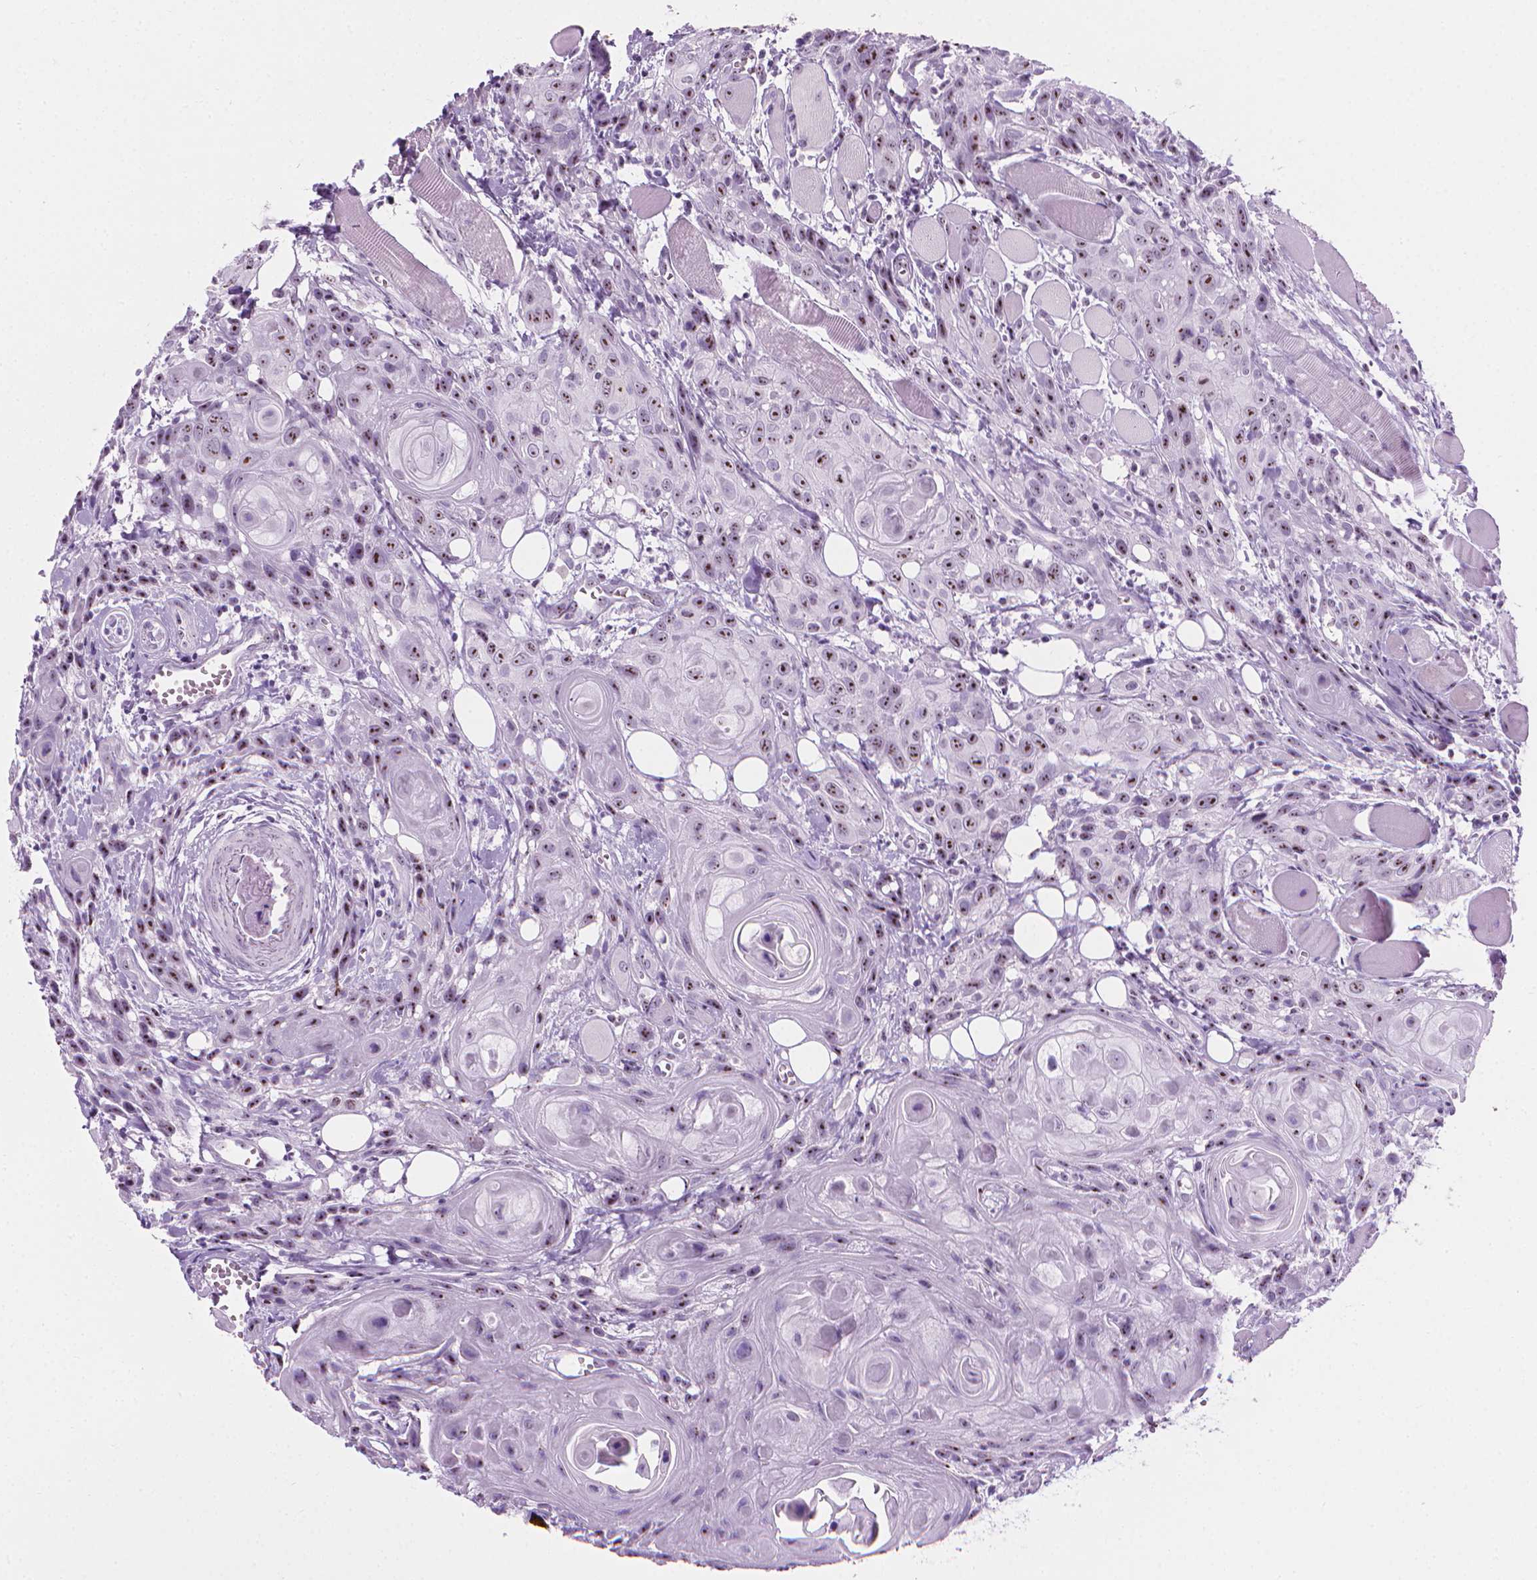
{"staining": {"intensity": "moderate", "quantity": "25%-75%", "location": "nuclear"}, "tissue": "head and neck cancer", "cell_type": "Tumor cells", "image_type": "cancer", "snomed": [{"axis": "morphology", "description": "Squamous cell carcinoma, NOS"}, {"axis": "topography", "description": "Oral tissue"}, {"axis": "topography", "description": "Head-Neck"}], "caption": "Immunohistochemical staining of human head and neck cancer demonstrates medium levels of moderate nuclear staining in about 25%-75% of tumor cells.", "gene": "NOL7", "patient": {"sex": "male", "age": 58}}